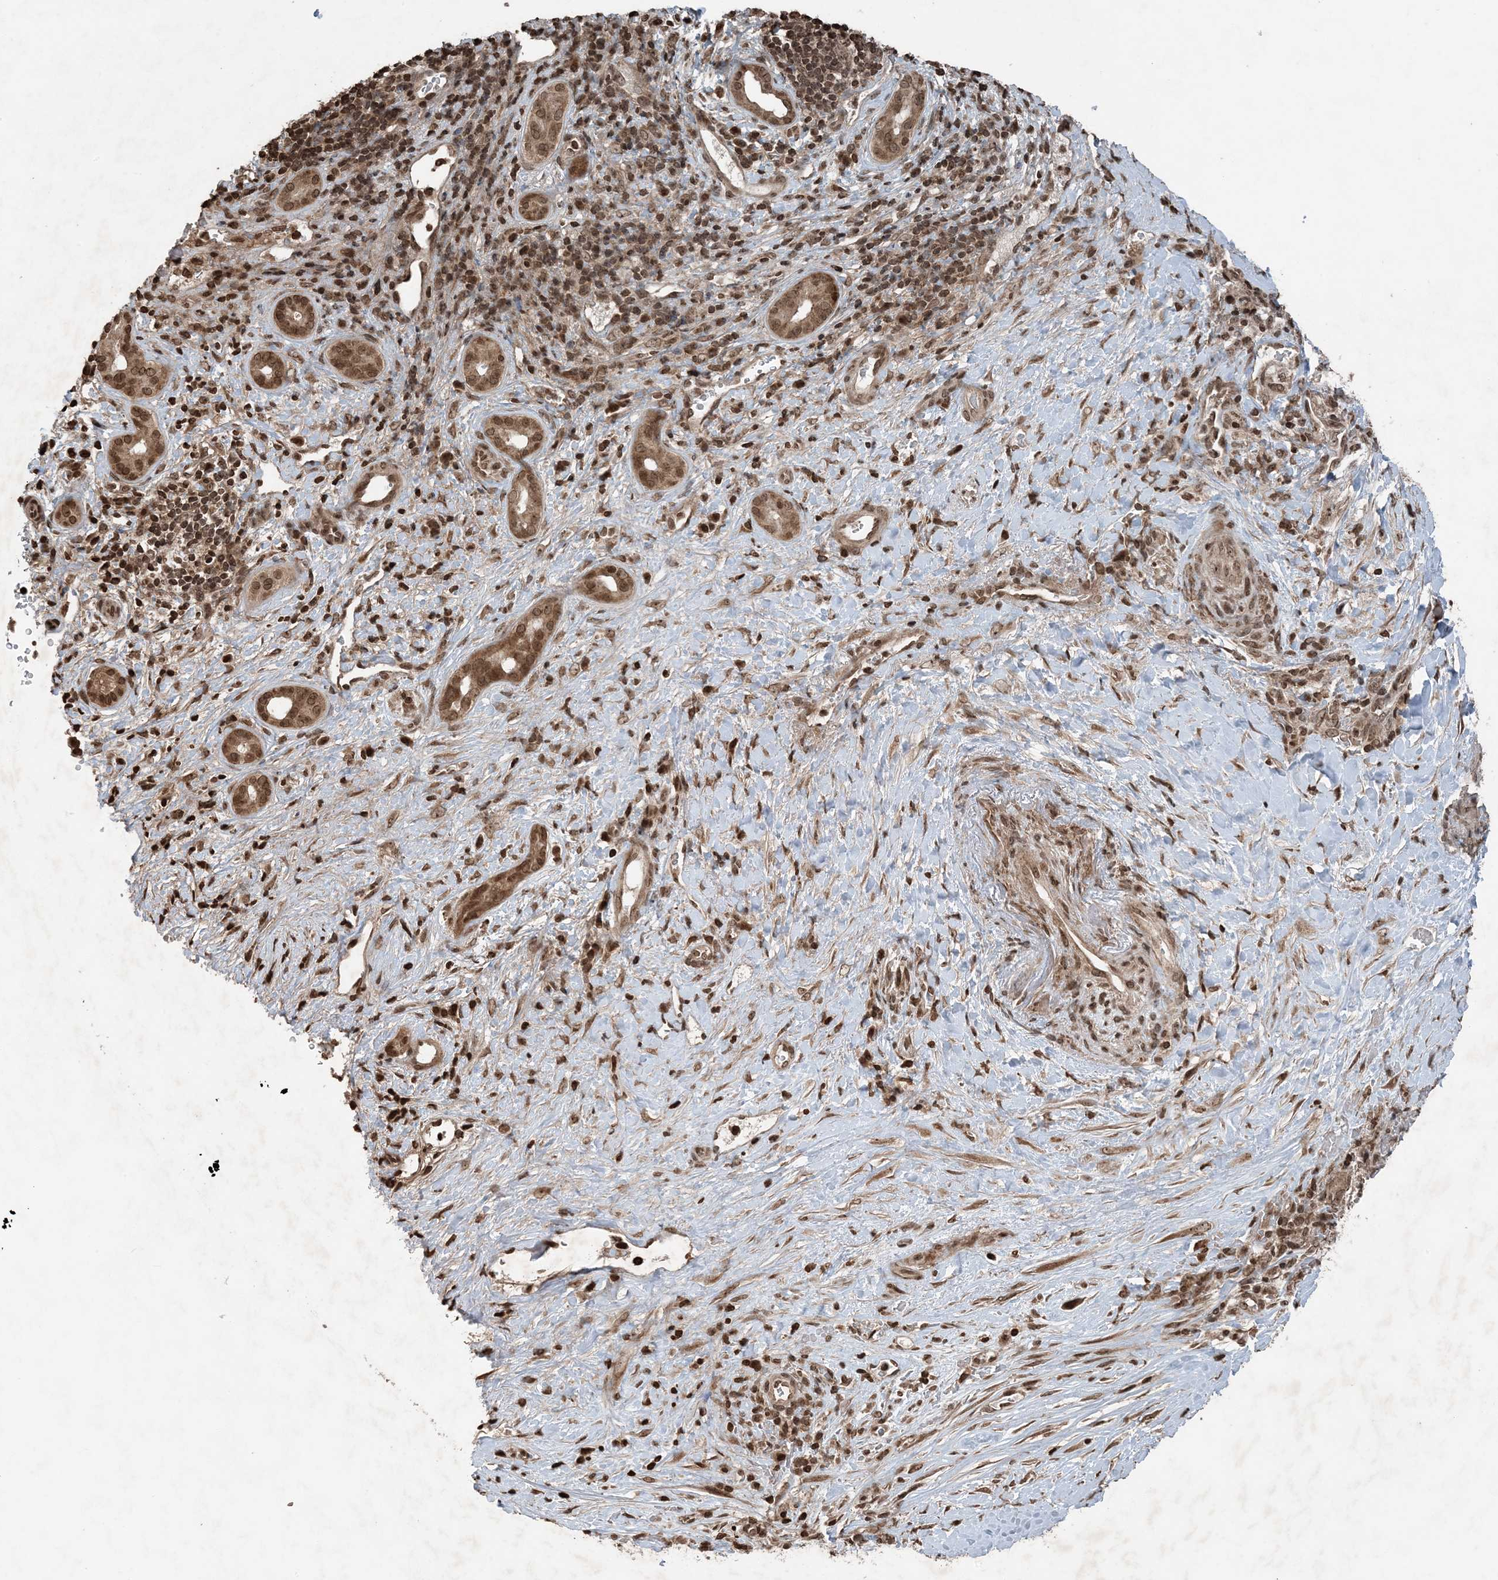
{"staining": {"intensity": "moderate", "quantity": ">75%", "location": "cytoplasmic/membranous,nuclear"}, "tissue": "liver cancer", "cell_type": "Tumor cells", "image_type": "cancer", "snomed": [{"axis": "morphology", "description": "Cholangiocarcinoma"}, {"axis": "topography", "description": "Liver"}], "caption": "Moderate cytoplasmic/membranous and nuclear protein staining is identified in approximately >75% of tumor cells in liver cholangiocarcinoma.", "gene": "ZFAND2B", "patient": {"sex": "female", "age": 75}}